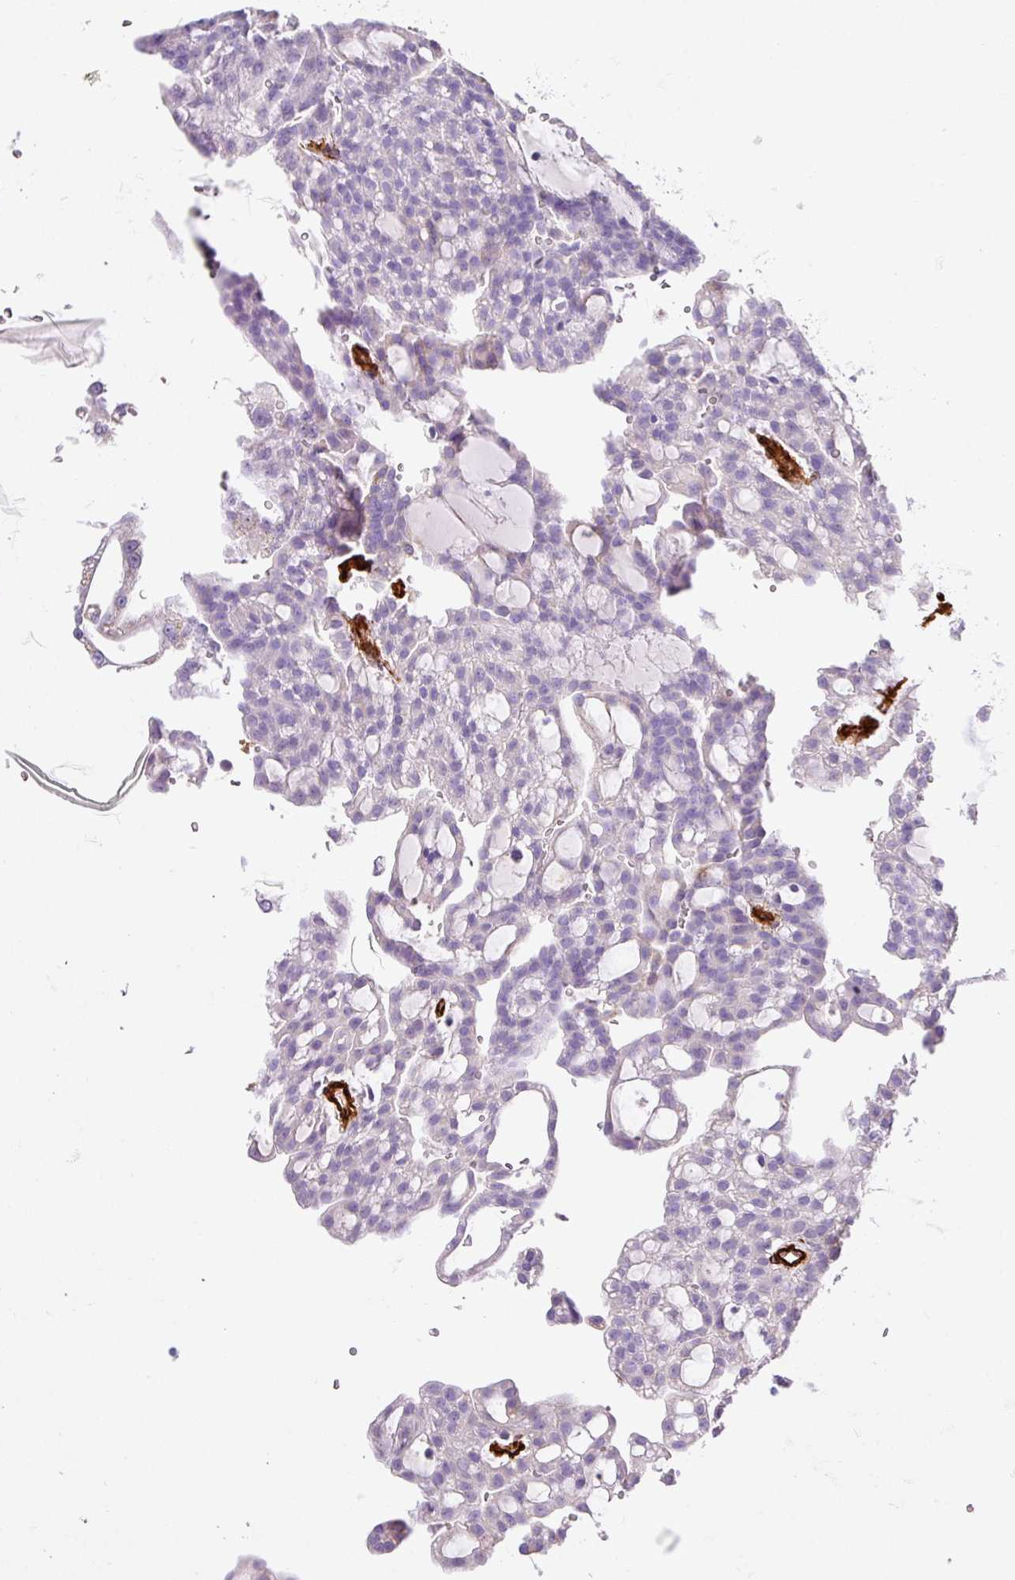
{"staining": {"intensity": "negative", "quantity": "none", "location": "none"}, "tissue": "renal cancer", "cell_type": "Tumor cells", "image_type": "cancer", "snomed": [{"axis": "morphology", "description": "Adenocarcinoma, NOS"}, {"axis": "topography", "description": "Kidney"}], "caption": "A high-resolution micrograph shows immunohistochemistry (IHC) staining of renal cancer, which displays no significant positivity in tumor cells. (DAB IHC visualized using brightfield microscopy, high magnification).", "gene": "SLC25A17", "patient": {"sex": "male", "age": 63}}